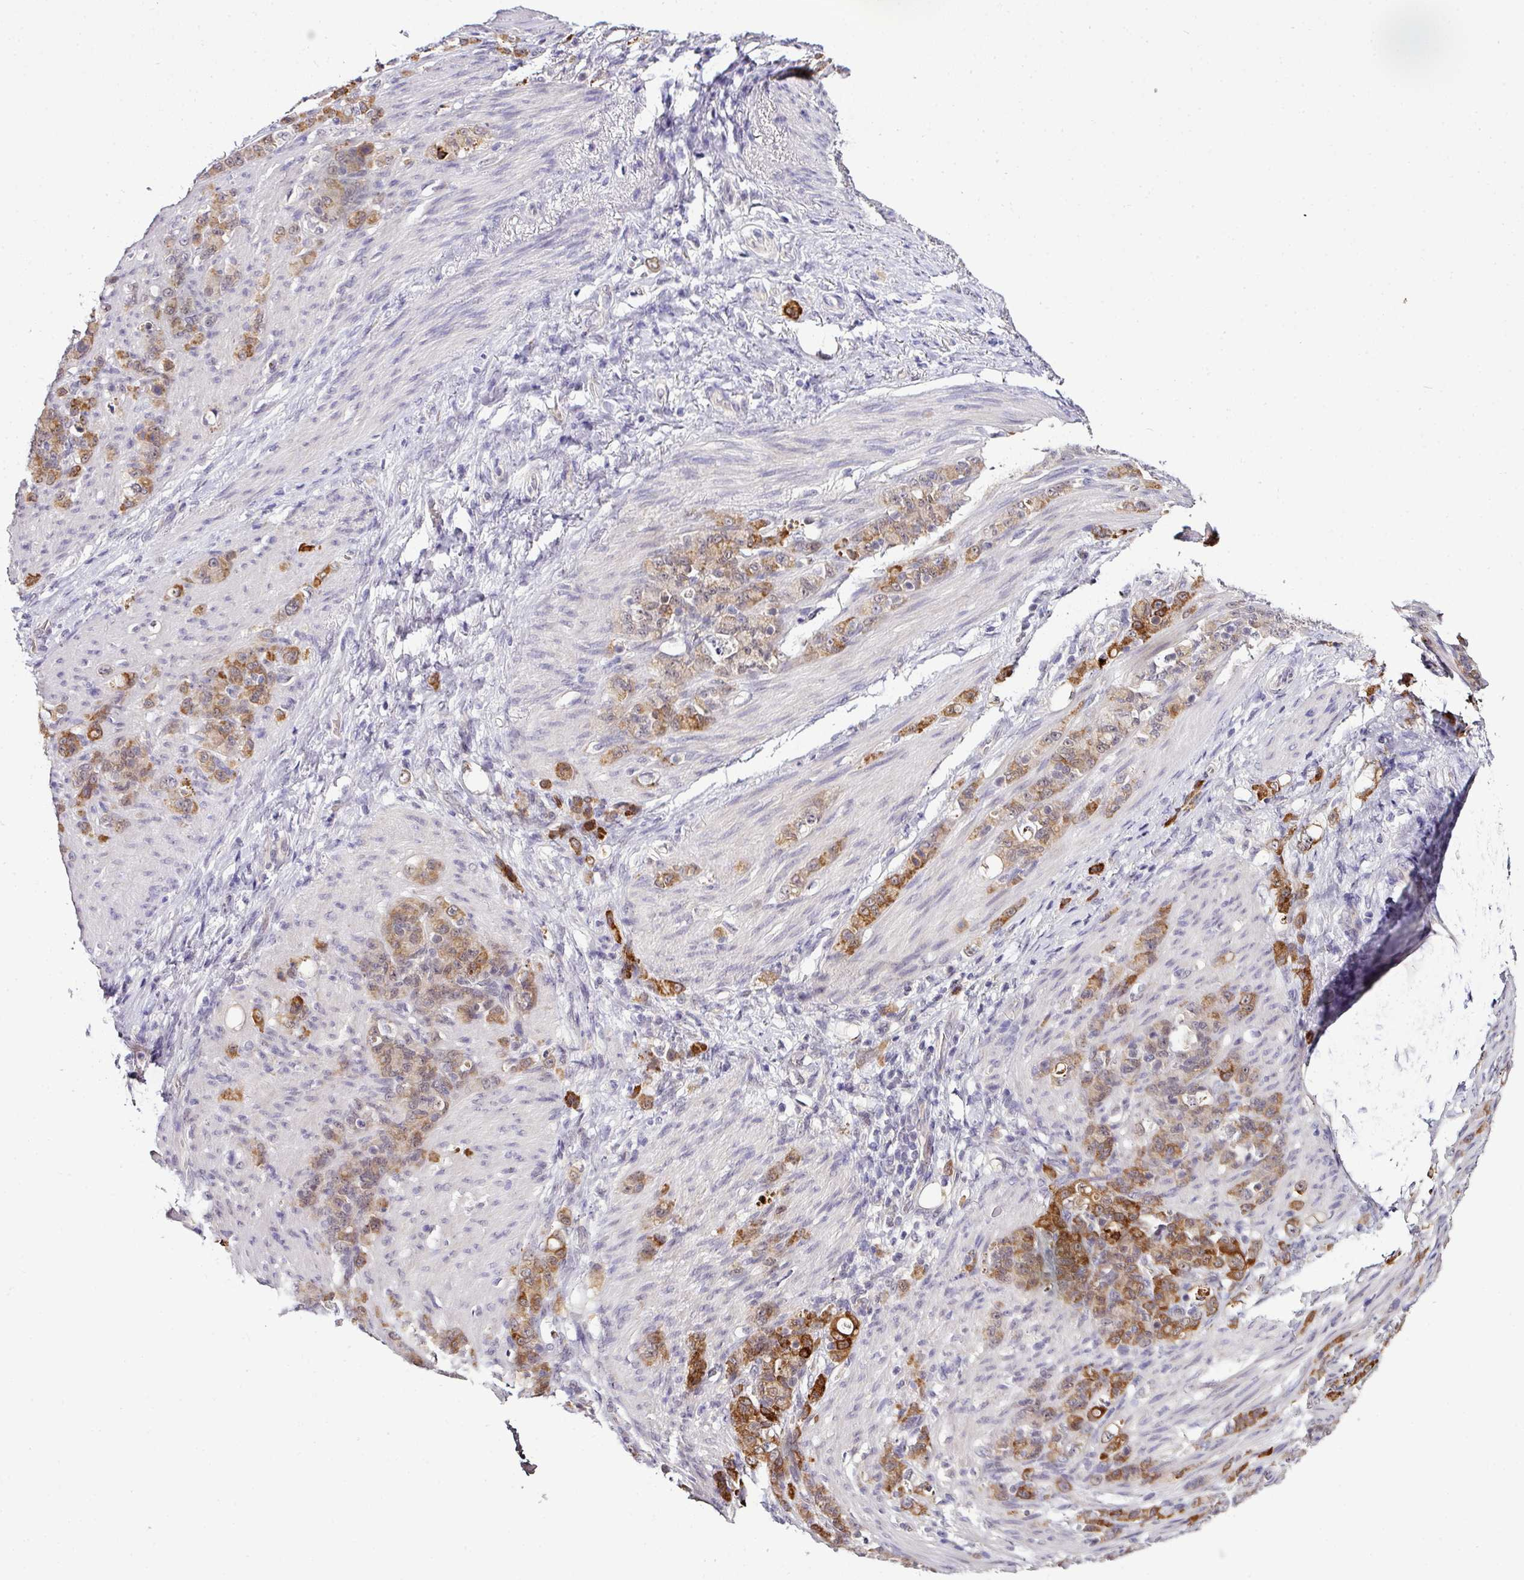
{"staining": {"intensity": "moderate", "quantity": ">75%", "location": "cytoplasmic/membranous"}, "tissue": "stomach cancer", "cell_type": "Tumor cells", "image_type": "cancer", "snomed": [{"axis": "morphology", "description": "Adenocarcinoma, NOS"}, {"axis": "topography", "description": "Stomach"}], "caption": "Tumor cells reveal medium levels of moderate cytoplasmic/membranous staining in approximately >75% of cells in human adenocarcinoma (stomach).", "gene": "NAPSA", "patient": {"sex": "female", "age": 79}}